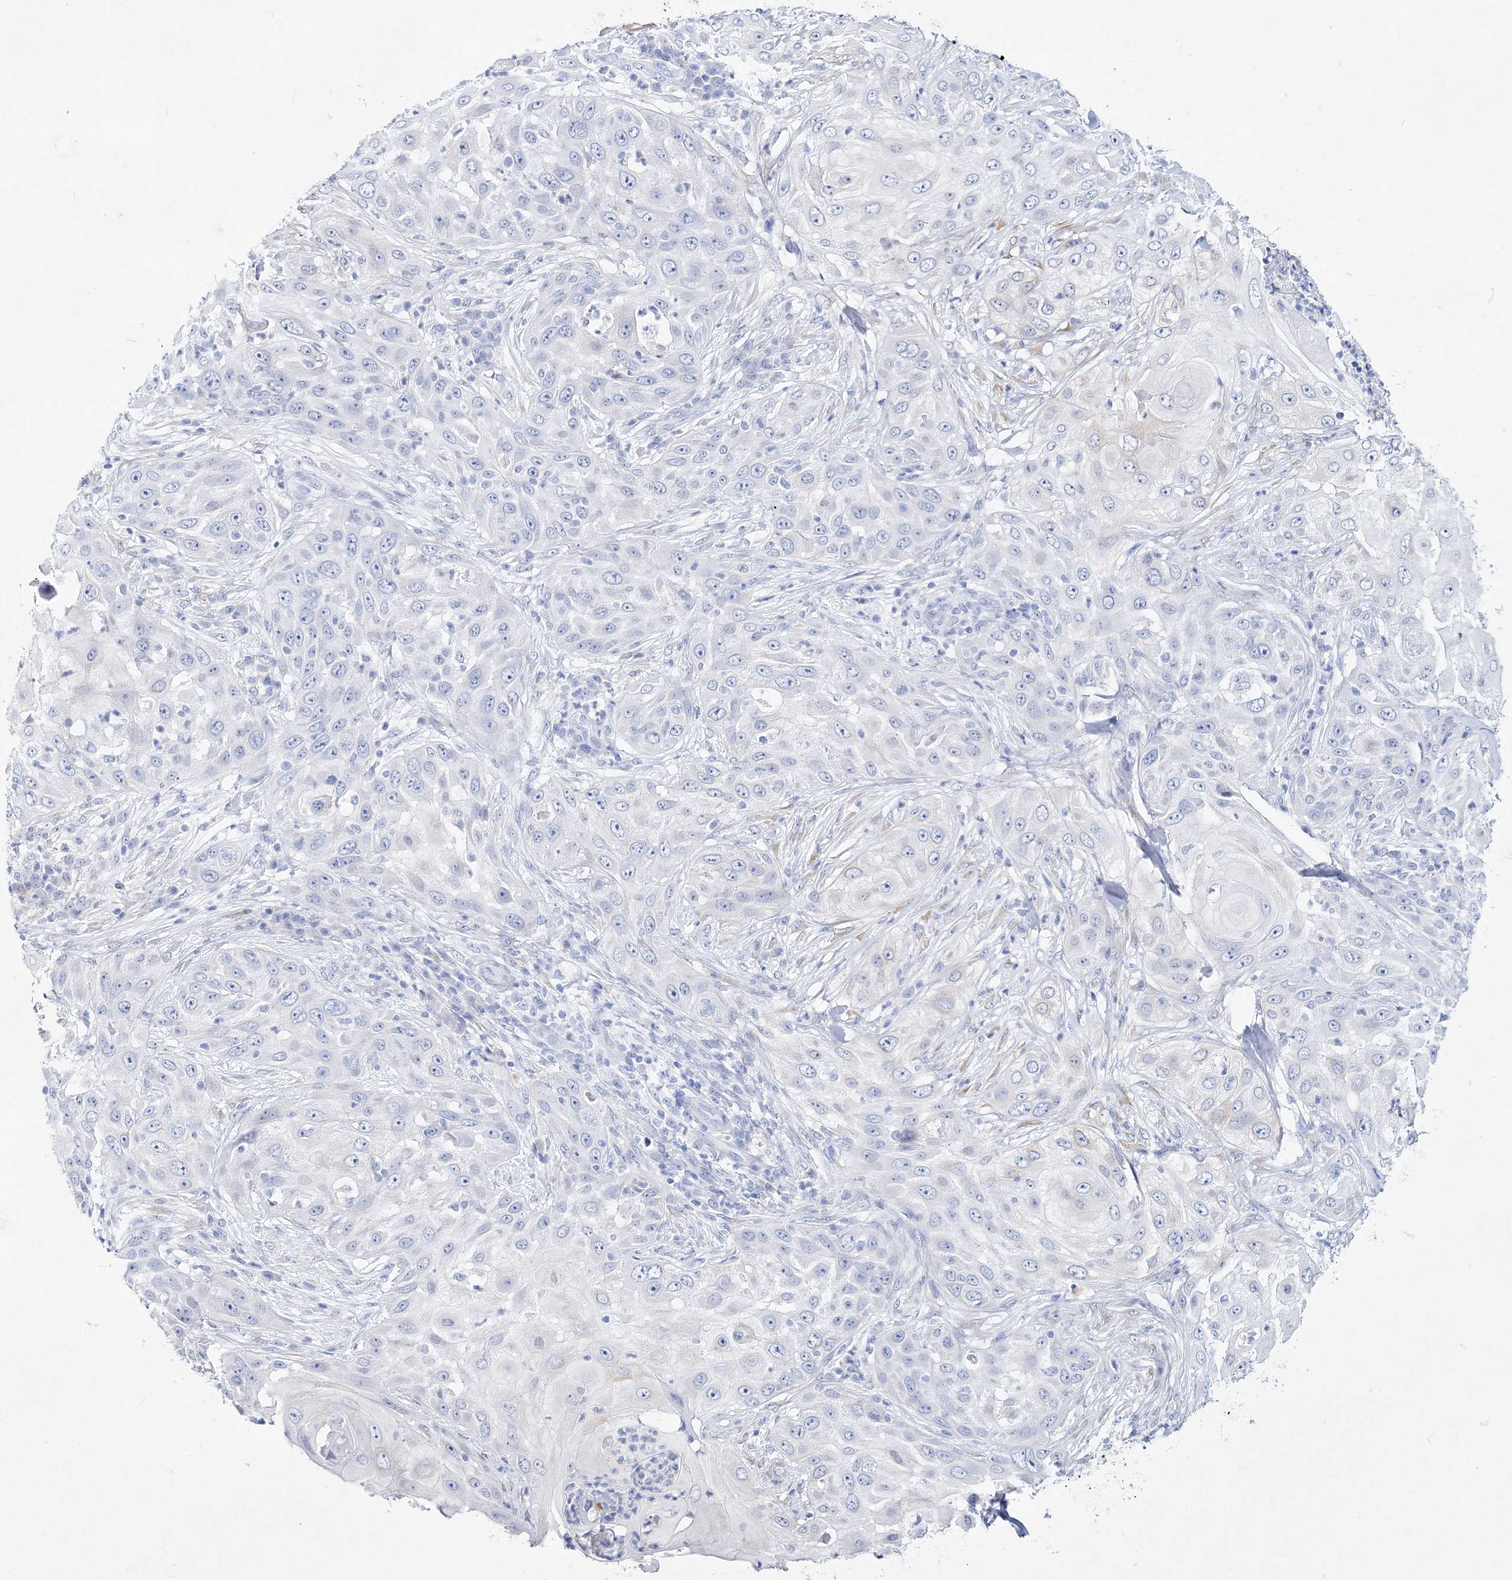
{"staining": {"intensity": "negative", "quantity": "none", "location": "none"}, "tissue": "skin cancer", "cell_type": "Tumor cells", "image_type": "cancer", "snomed": [{"axis": "morphology", "description": "Squamous cell carcinoma, NOS"}, {"axis": "topography", "description": "Skin"}], "caption": "DAB immunohistochemical staining of skin cancer (squamous cell carcinoma) demonstrates no significant staining in tumor cells.", "gene": "SPINK7", "patient": {"sex": "female", "age": 44}}